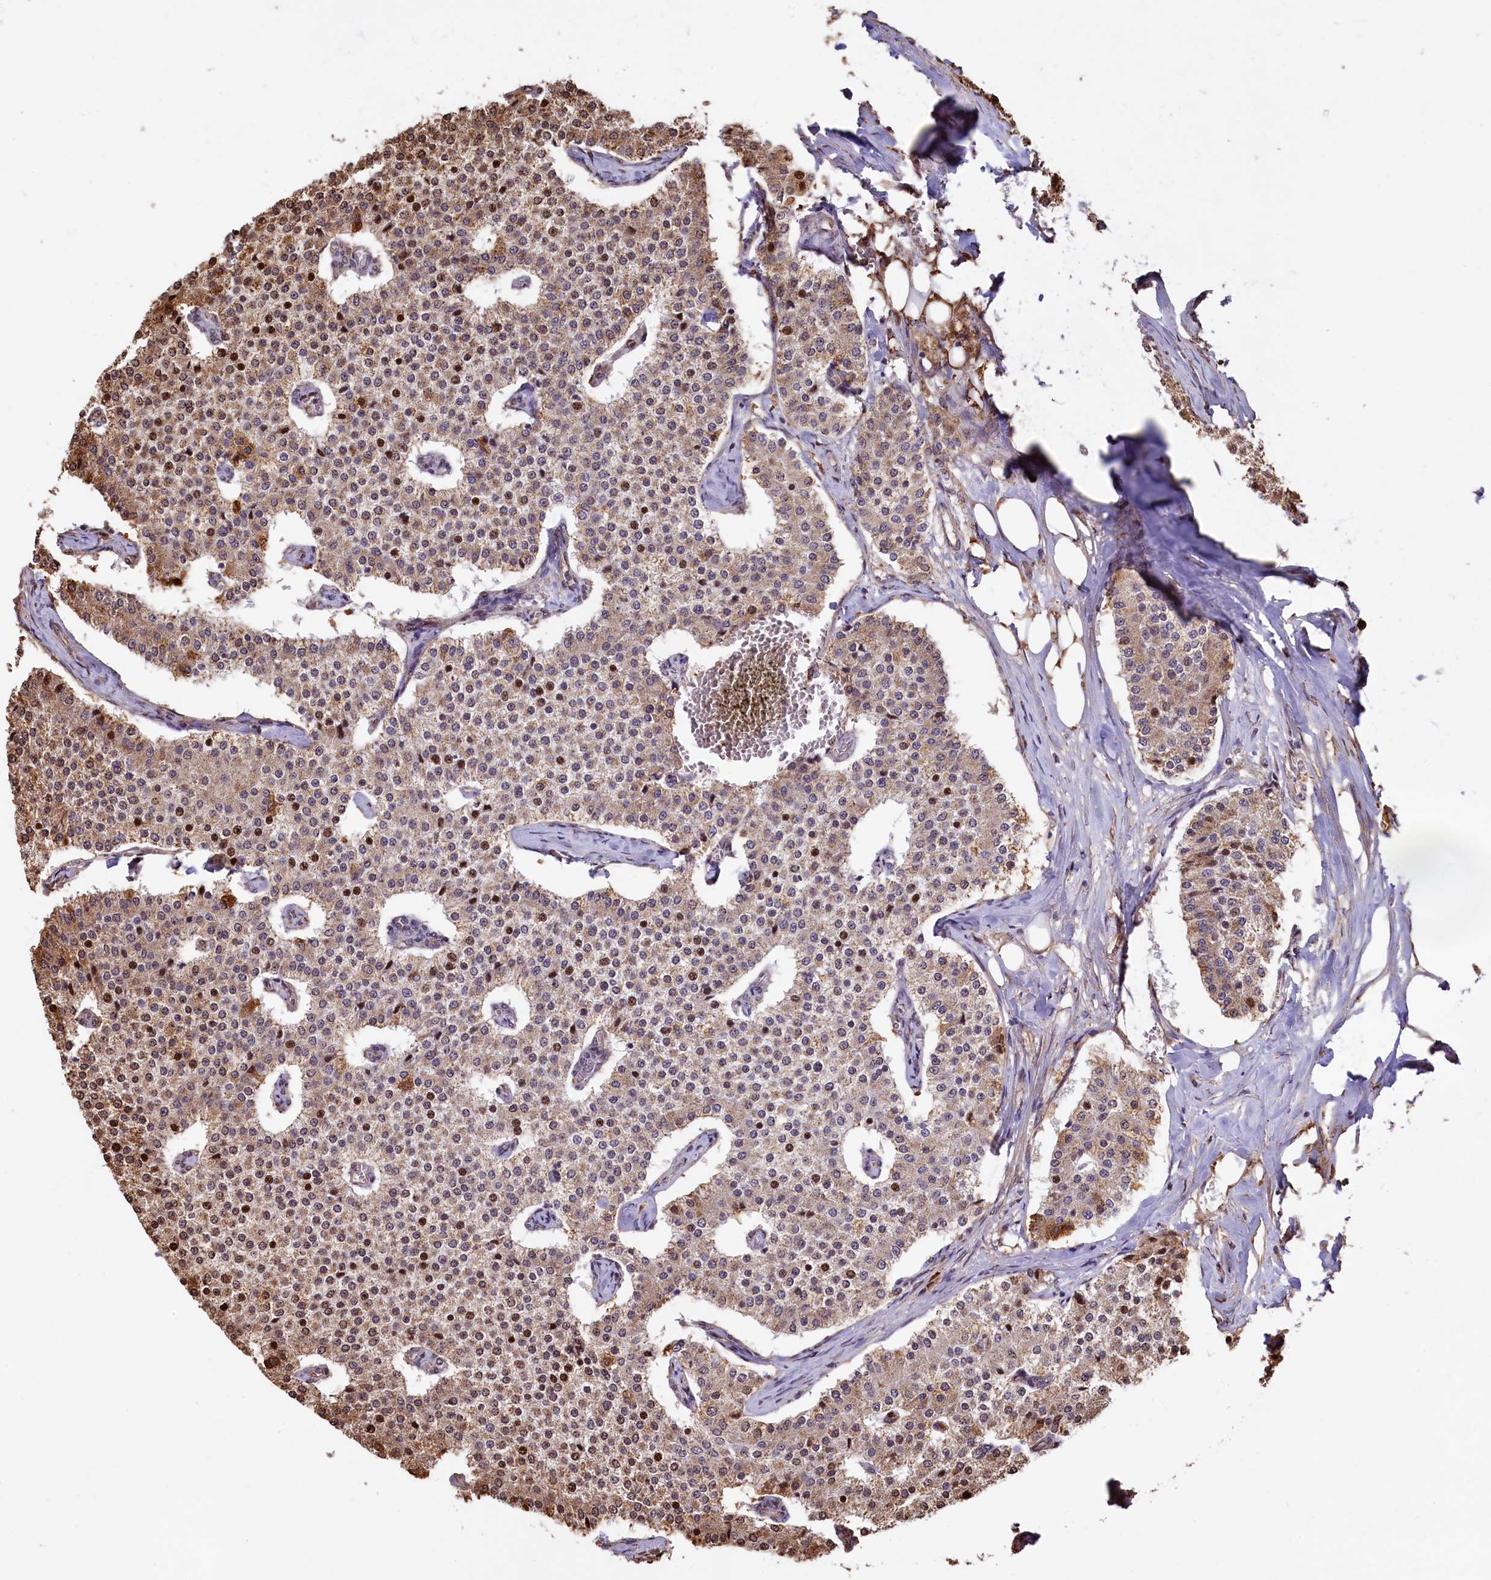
{"staining": {"intensity": "moderate", "quantity": "25%-75%", "location": "cytoplasmic/membranous,nuclear"}, "tissue": "carcinoid", "cell_type": "Tumor cells", "image_type": "cancer", "snomed": [{"axis": "morphology", "description": "Carcinoid, malignant, NOS"}, {"axis": "topography", "description": "Colon"}], "caption": "Immunohistochemical staining of malignant carcinoid exhibits moderate cytoplasmic/membranous and nuclear protein staining in approximately 25%-75% of tumor cells.", "gene": "VWCE", "patient": {"sex": "female", "age": 52}}